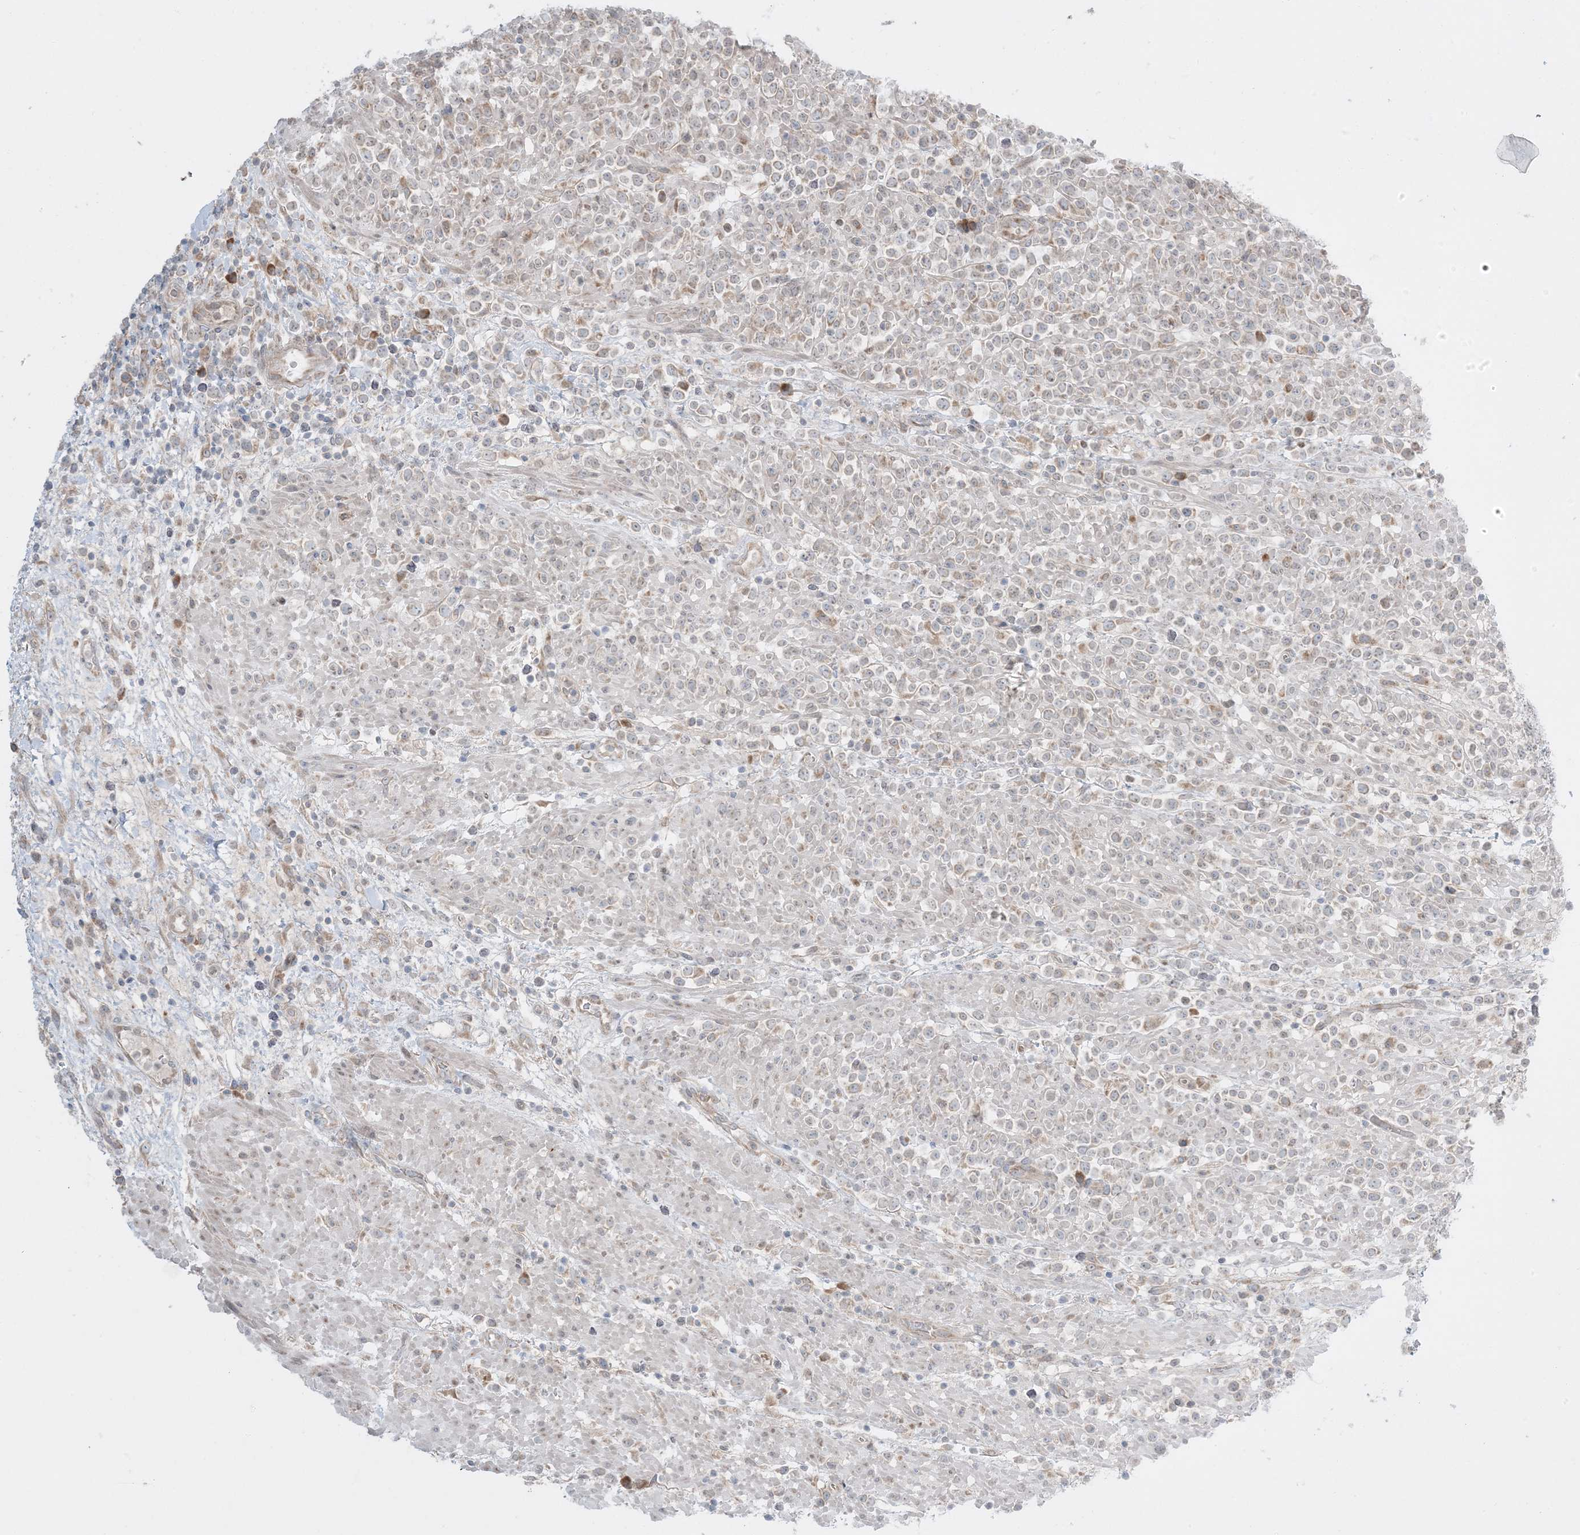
{"staining": {"intensity": "weak", "quantity": "<25%", "location": "cytoplasmic/membranous"}, "tissue": "lymphoma", "cell_type": "Tumor cells", "image_type": "cancer", "snomed": [{"axis": "morphology", "description": "Malignant lymphoma, non-Hodgkin's type, High grade"}, {"axis": "topography", "description": "Colon"}], "caption": "DAB (3,3'-diaminobenzidine) immunohistochemical staining of malignant lymphoma, non-Hodgkin's type (high-grade) shows no significant positivity in tumor cells.", "gene": "MMGT1", "patient": {"sex": "female", "age": 53}}